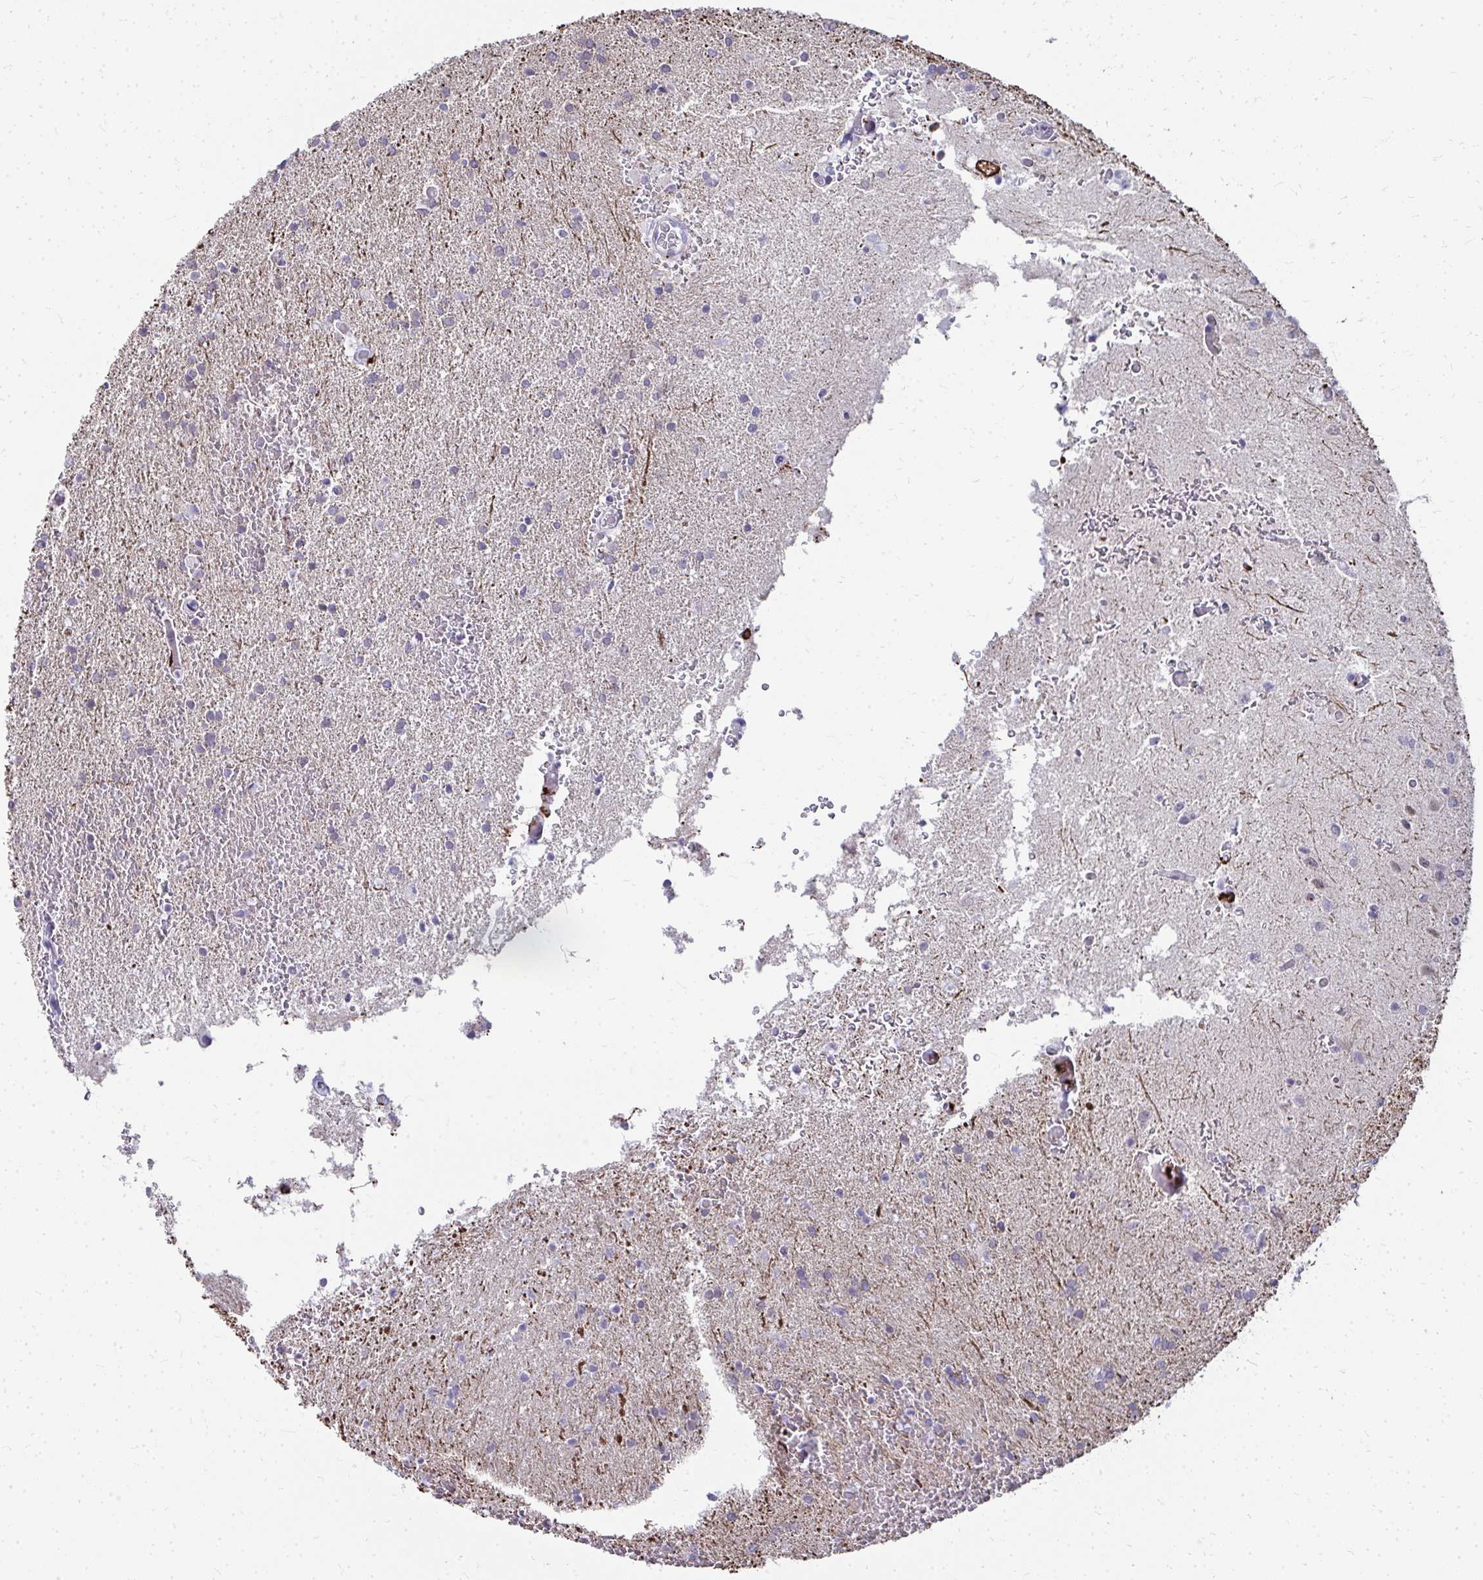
{"staining": {"intensity": "negative", "quantity": "none", "location": "none"}, "tissue": "glioma", "cell_type": "Tumor cells", "image_type": "cancer", "snomed": [{"axis": "morphology", "description": "Glioma, malignant, High grade"}, {"axis": "topography", "description": "Brain"}], "caption": "There is no significant positivity in tumor cells of malignant high-grade glioma. (Brightfield microscopy of DAB (3,3'-diaminobenzidine) immunohistochemistry (IHC) at high magnification).", "gene": "CD163", "patient": {"sex": "female", "age": 50}}